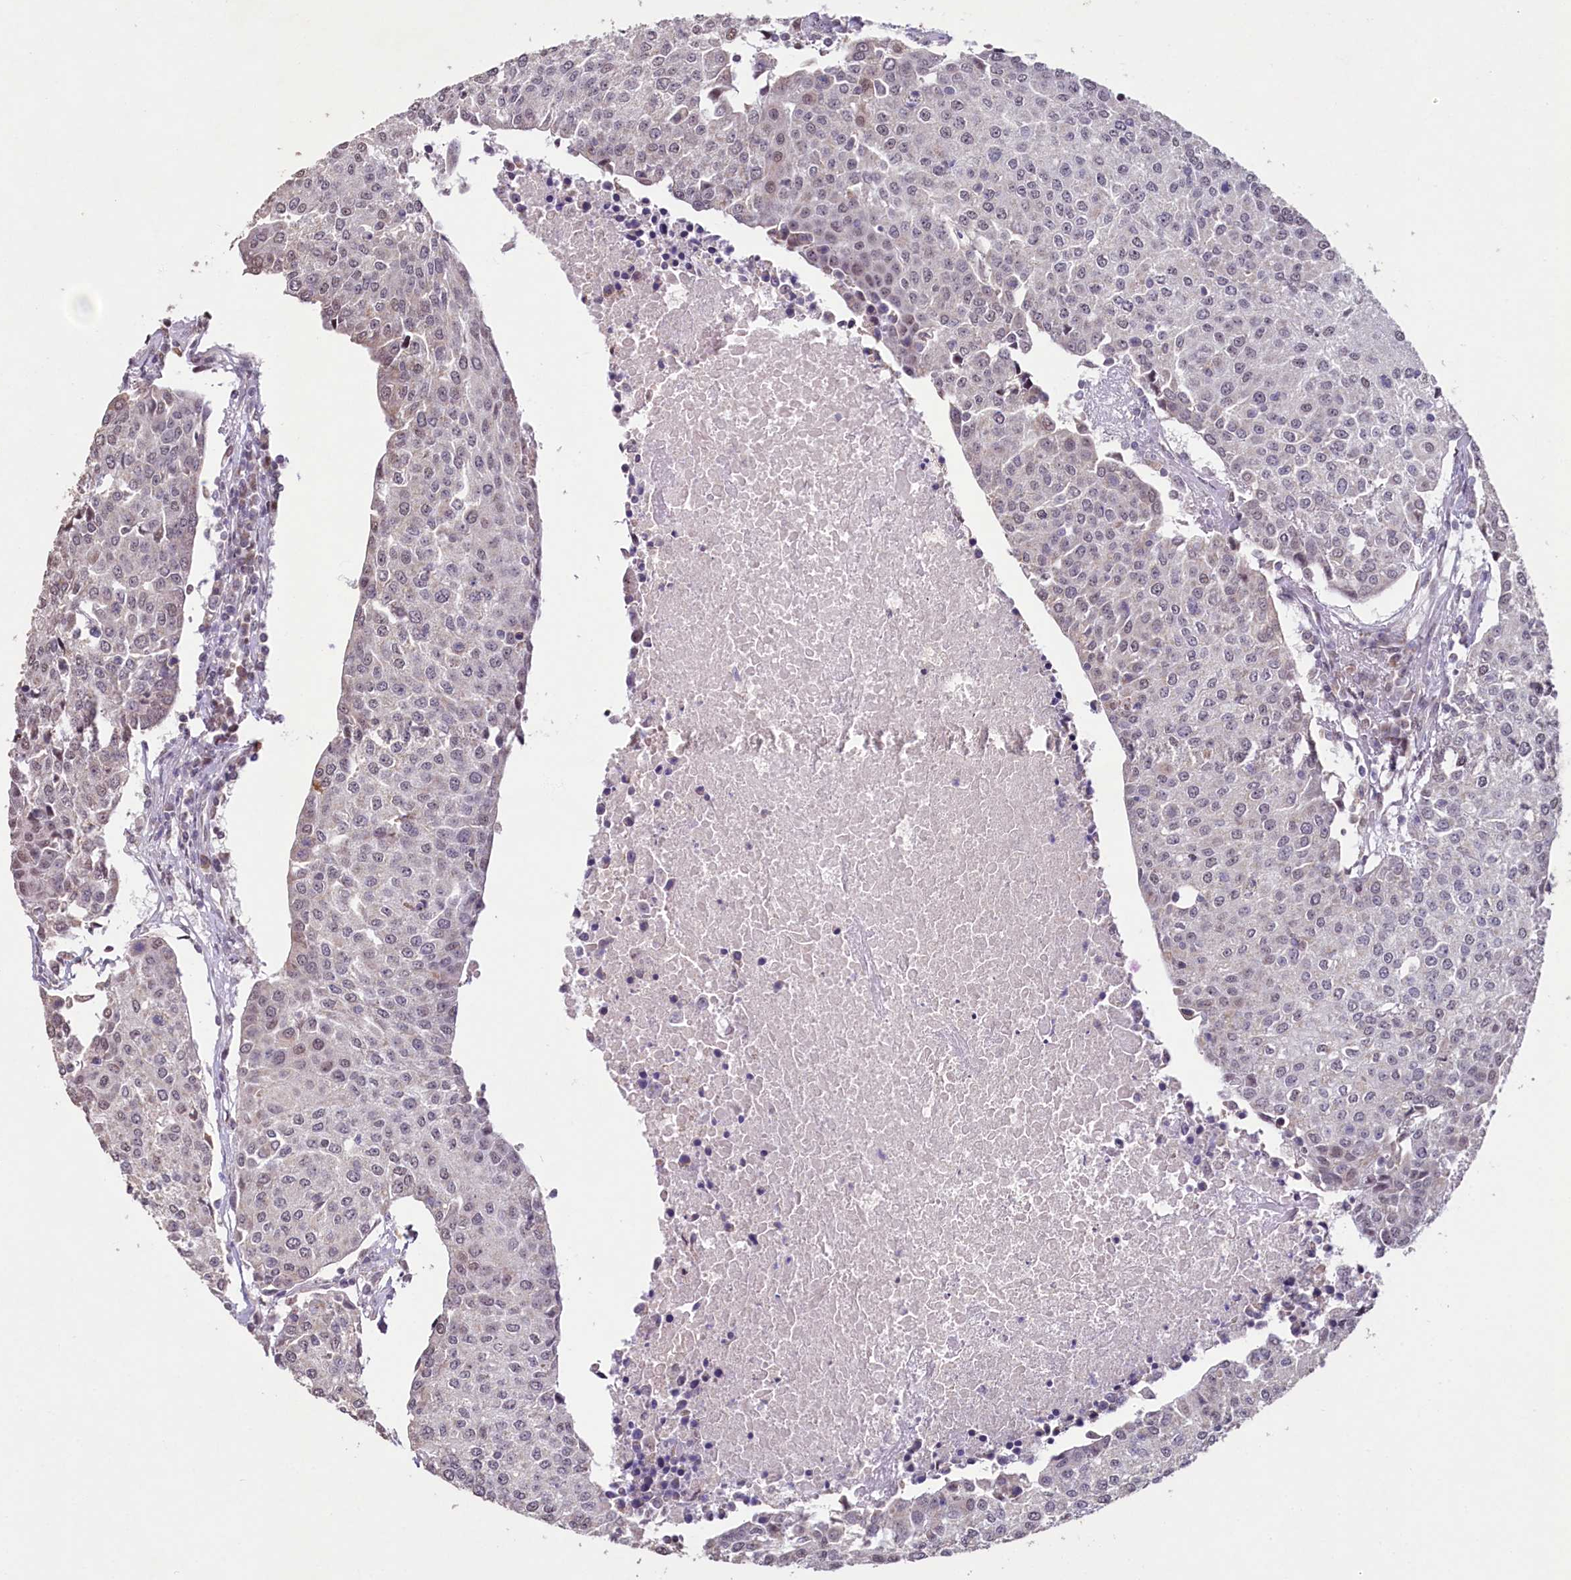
{"staining": {"intensity": "weak", "quantity": "<25%", "location": "nuclear"}, "tissue": "urothelial cancer", "cell_type": "Tumor cells", "image_type": "cancer", "snomed": [{"axis": "morphology", "description": "Urothelial carcinoma, High grade"}, {"axis": "topography", "description": "Urinary bladder"}], "caption": "Immunohistochemical staining of human urothelial carcinoma (high-grade) reveals no significant staining in tumor cells.", "gene": "PDE6D", "patient": {"sex": "female", "age": 85}}